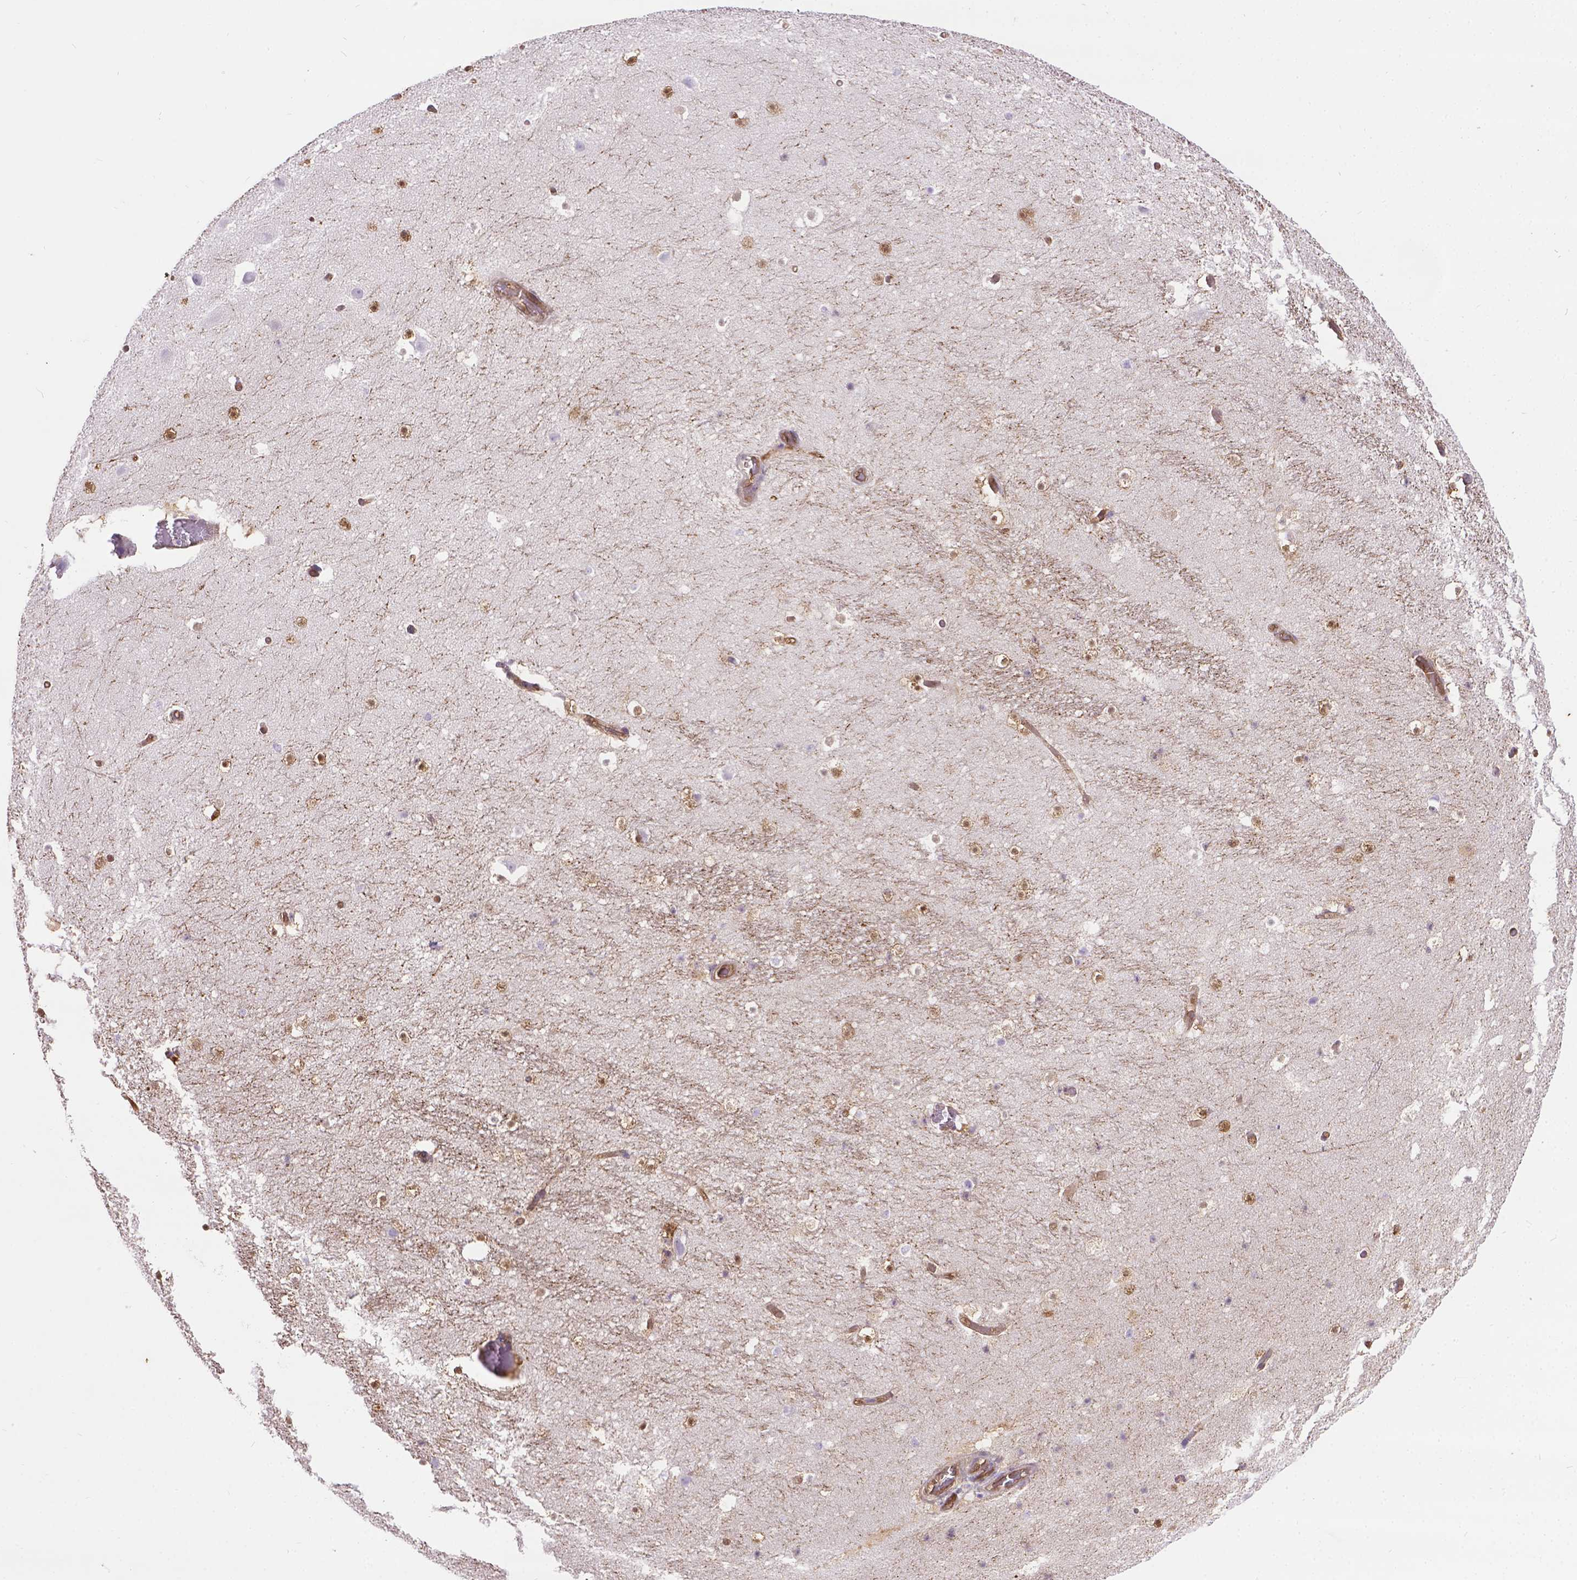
{"staining": {"intensity": "moderate", "quantity": "<25%", "location": "nuclear"}, "tissue": "hippocampus", "cell_type": "Glial cells", "image_type": "normal", "snomed": [{"axis": "morphology", "description": "Normal tissue, NOS"}, {"axis": "topography", "description": "Hippocampus"}], "caption": "Benign hippocampus was stained to show a protein in brown. There is low levels of moderate nuclear positivity in about <25% of glial cells.", "gene": "CLIC4", "patient": {"sex": "male", "age": 26}}